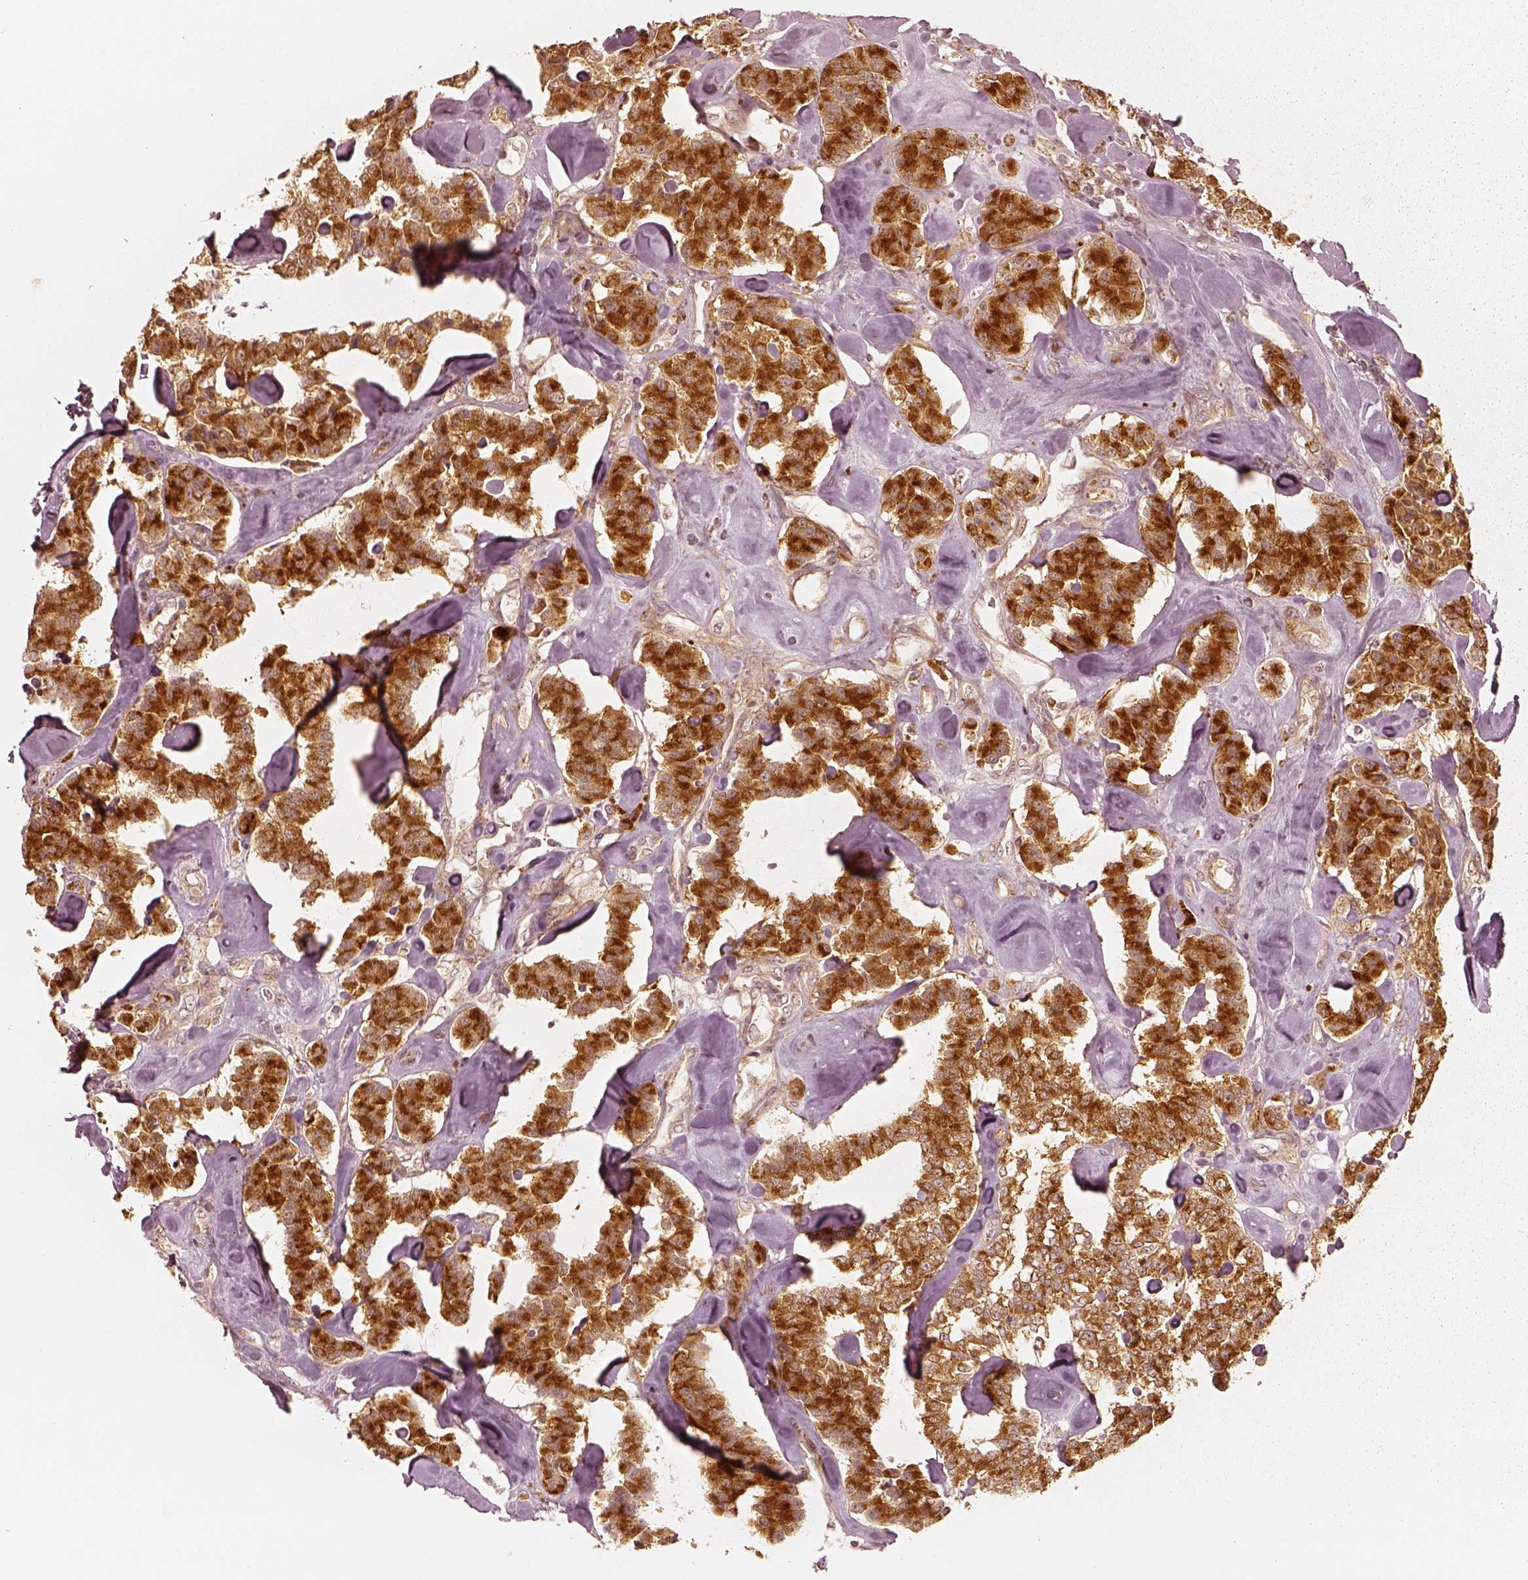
{"staining": {"intensity": "strong", "quantity": ">75%", "location": "cytoplasmic/membranous"}, "tissue": "carcinoid", "cell_type": "Tumor cells", "image_type": "cancer", "snomed": [{"axis": "morphology", "description": "Carcinoid, malignant, NOS"}, {"axis": "topography", "description": "Pancreas"}], "caption": "IHC micrograph of neoplastic tissue: human carcinoid (malignant) stained using IHC displays high levels of strong protein expression localized specifically in the cytoplasmic/membranous of tumor cells, appearing as a cytoplasmic/membranous brown color.", "gene": "SLC12A9", "patient": {"sex": "male", "age": 41}}